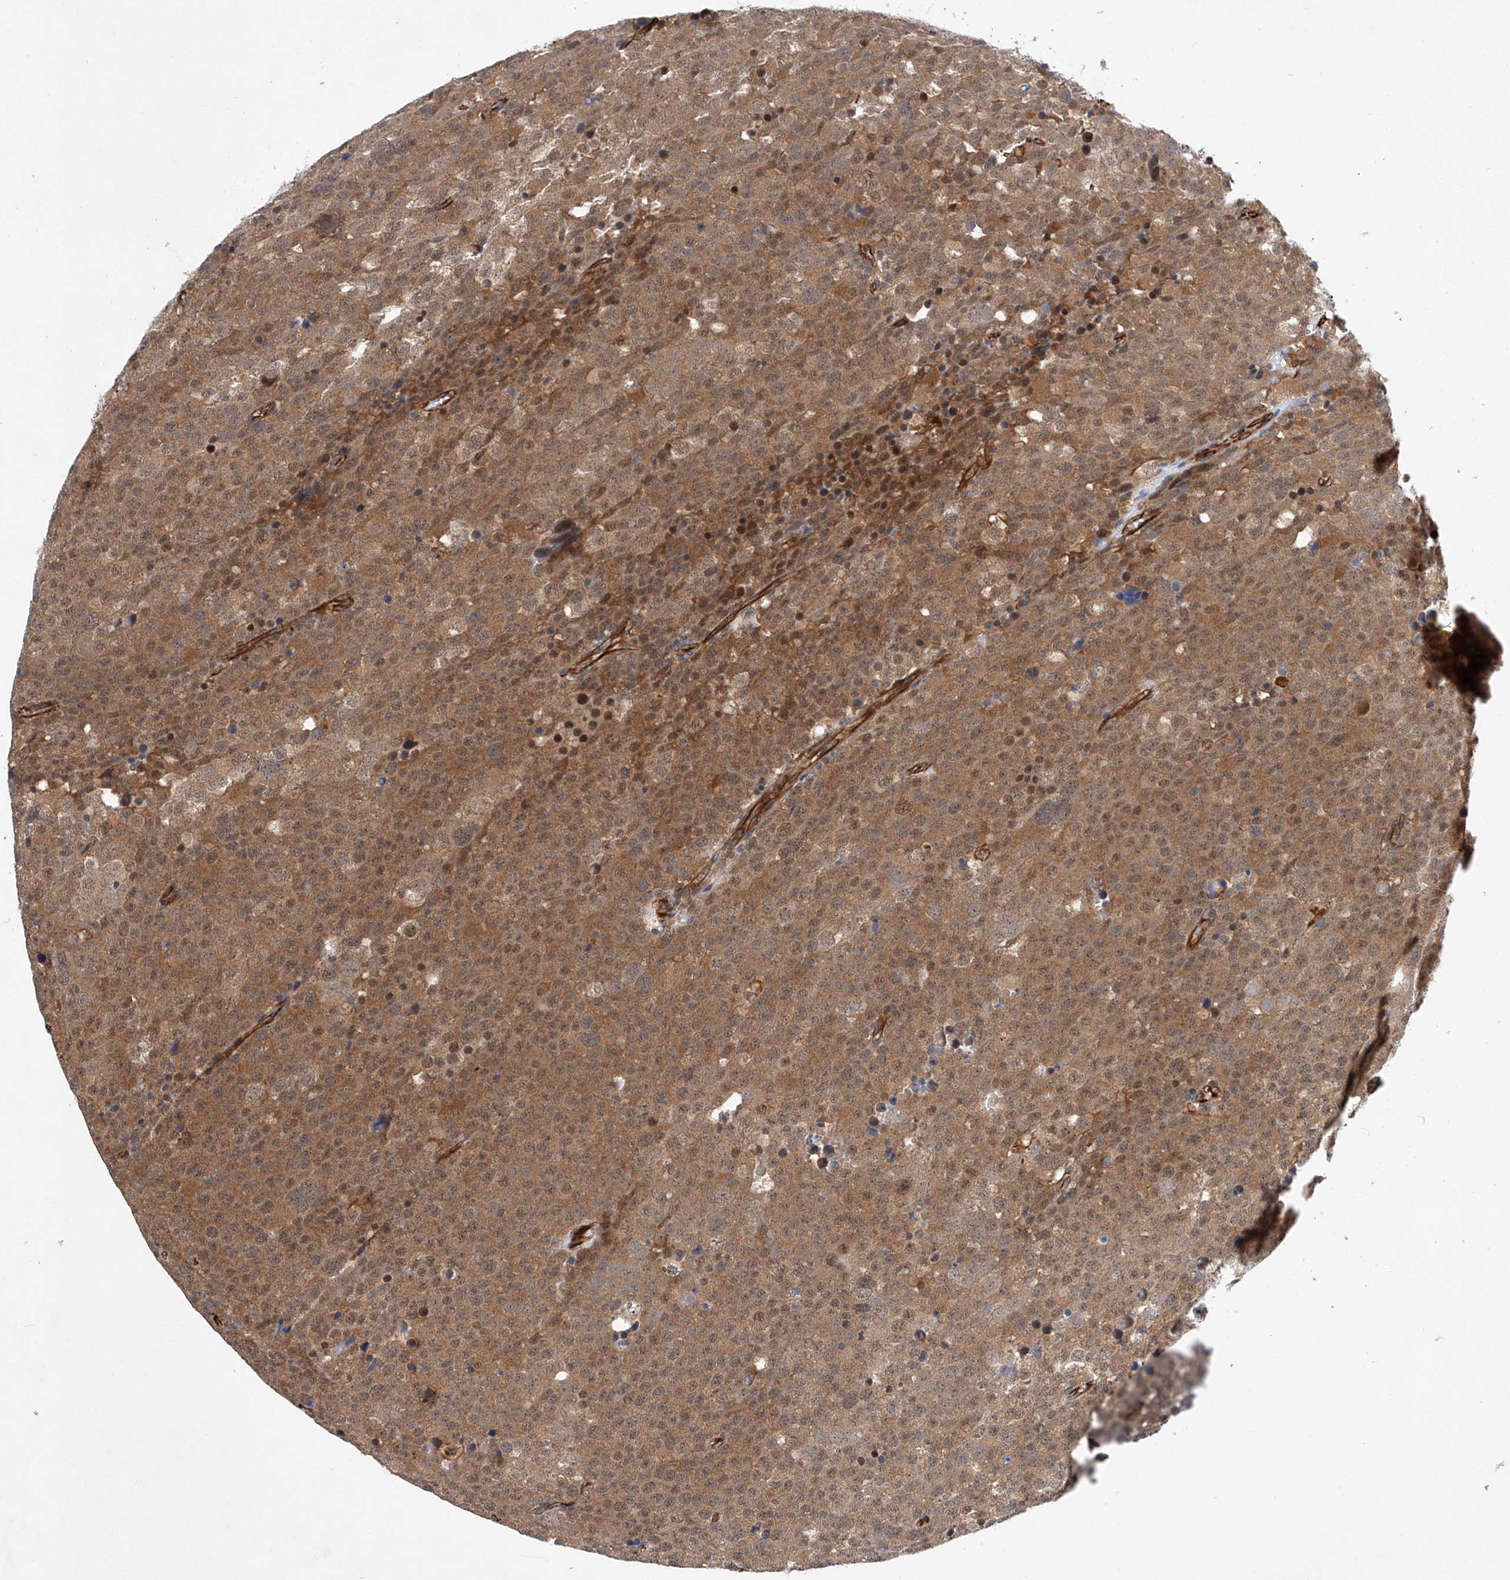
{"staining": {"intensity": "moderate", "quantity": ">75%", "location": "cytoplasmic/membranous,nuclear"}, "tissue": "testis cancer", "cell_type": "Tumor cells", "image_type": "cancer", "snomed": [{"axis": "morphology", "description": "Seminoma, NOS"}, {"axis": "topography", "description": "Testis"}], "caption": "This is a micrograph of immunohistochemistry staining of testis cancer (seminoma), which shows moderate staining in the cytoplasmic/membranous and nuclear of tumor cells.", "gene": "AMD1", "patient": {"sex": "male", "age": 71}}